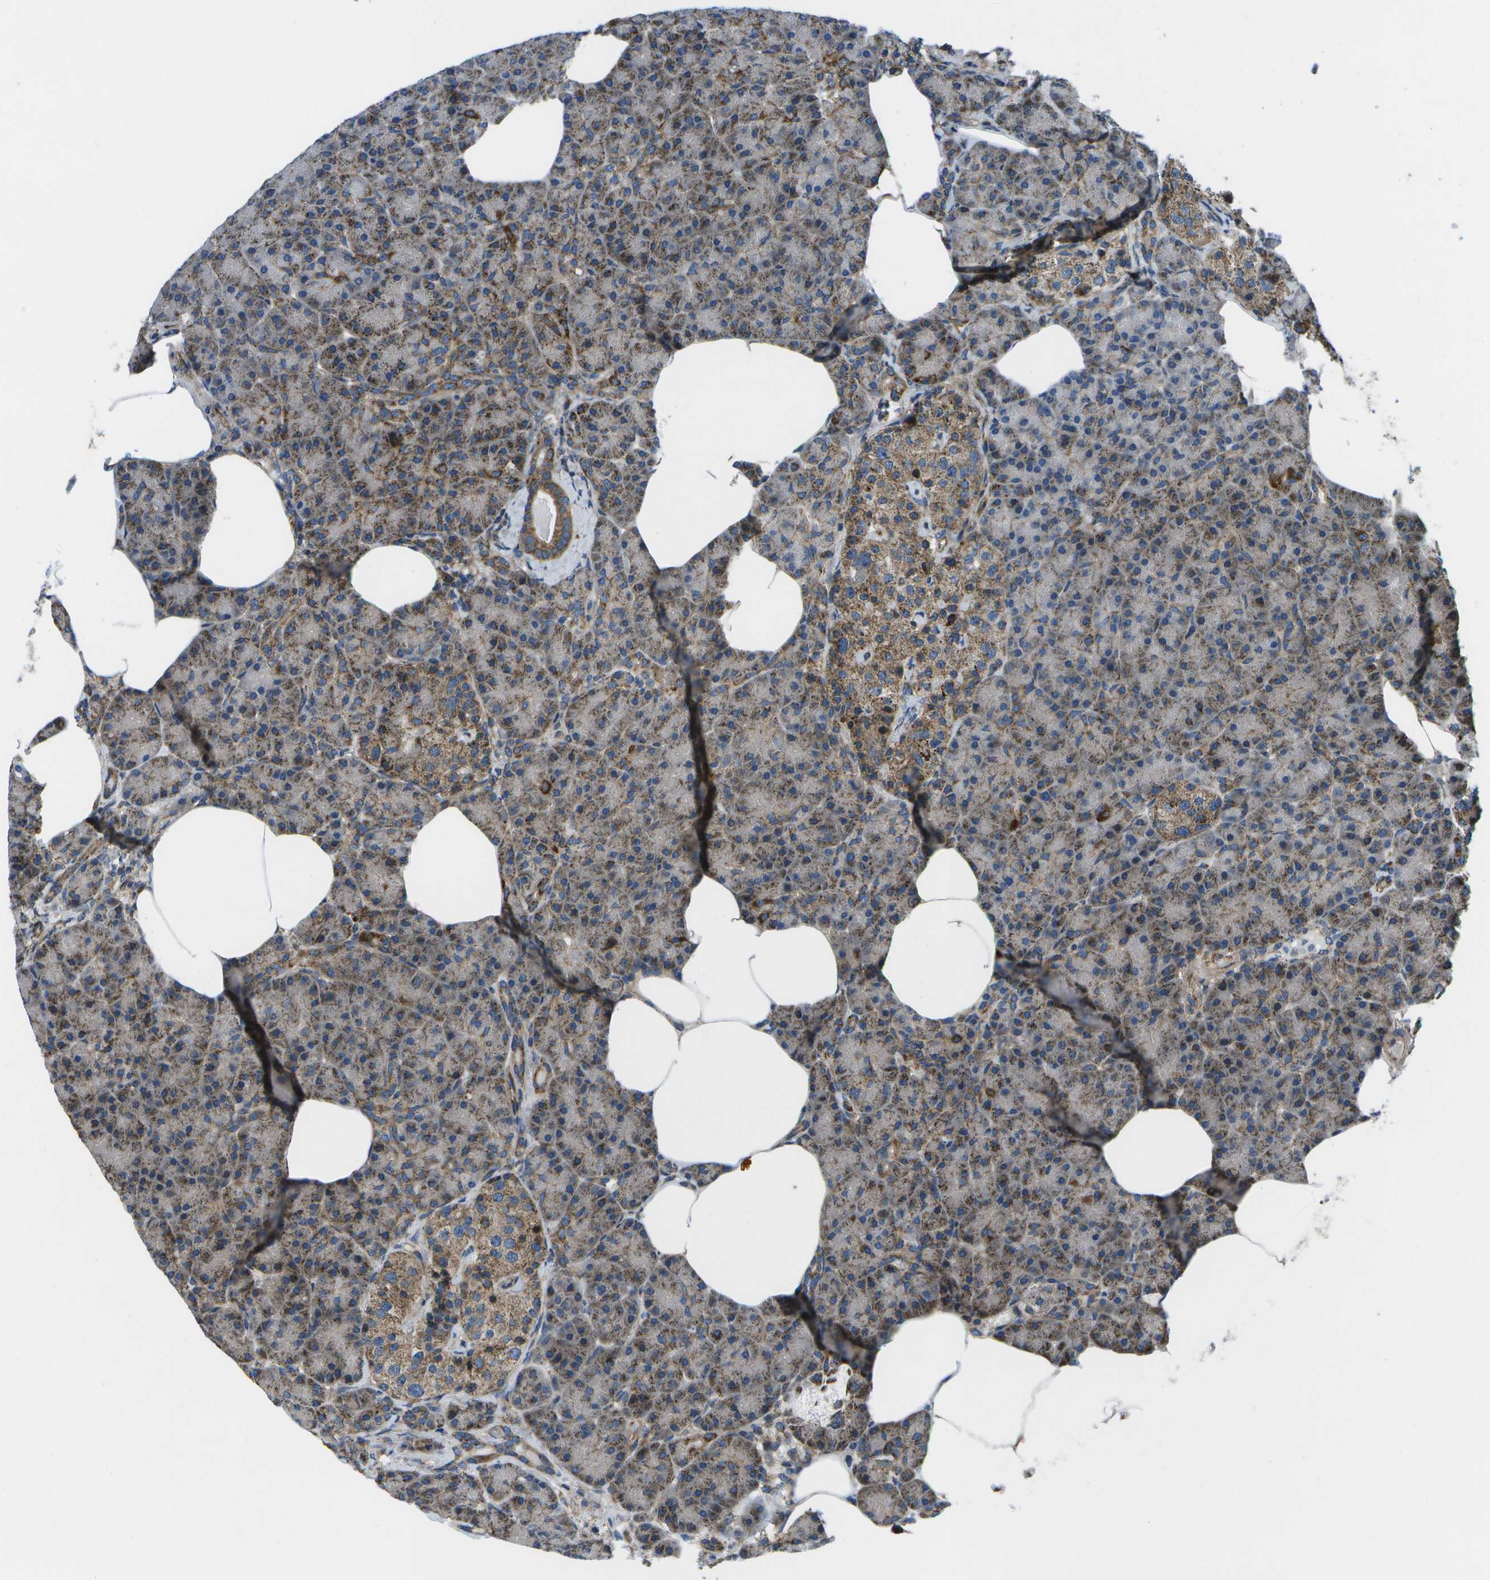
{"staining": {"intensity": "moderate", "quantity": "25%-75%", "location": "cytoplasmic/membranous"}, "tissue": "pancreas", "cell_type": "Exocrine glandular cells", "image_type": "normal", "snomed": [{"axis": "morphology", "description": "Normal tissue, NOS"}, {"axis": "topography", "description": "Pancreas"}], "caption": "Exocrine glandular cells reveal medium levels of moderate cytoplasmic/membranous positivity in approximately 25%-75% of cells in unremarkable human pancreas.", "gene": "MVK", "patient": {"sex": "female", "age": 70}}